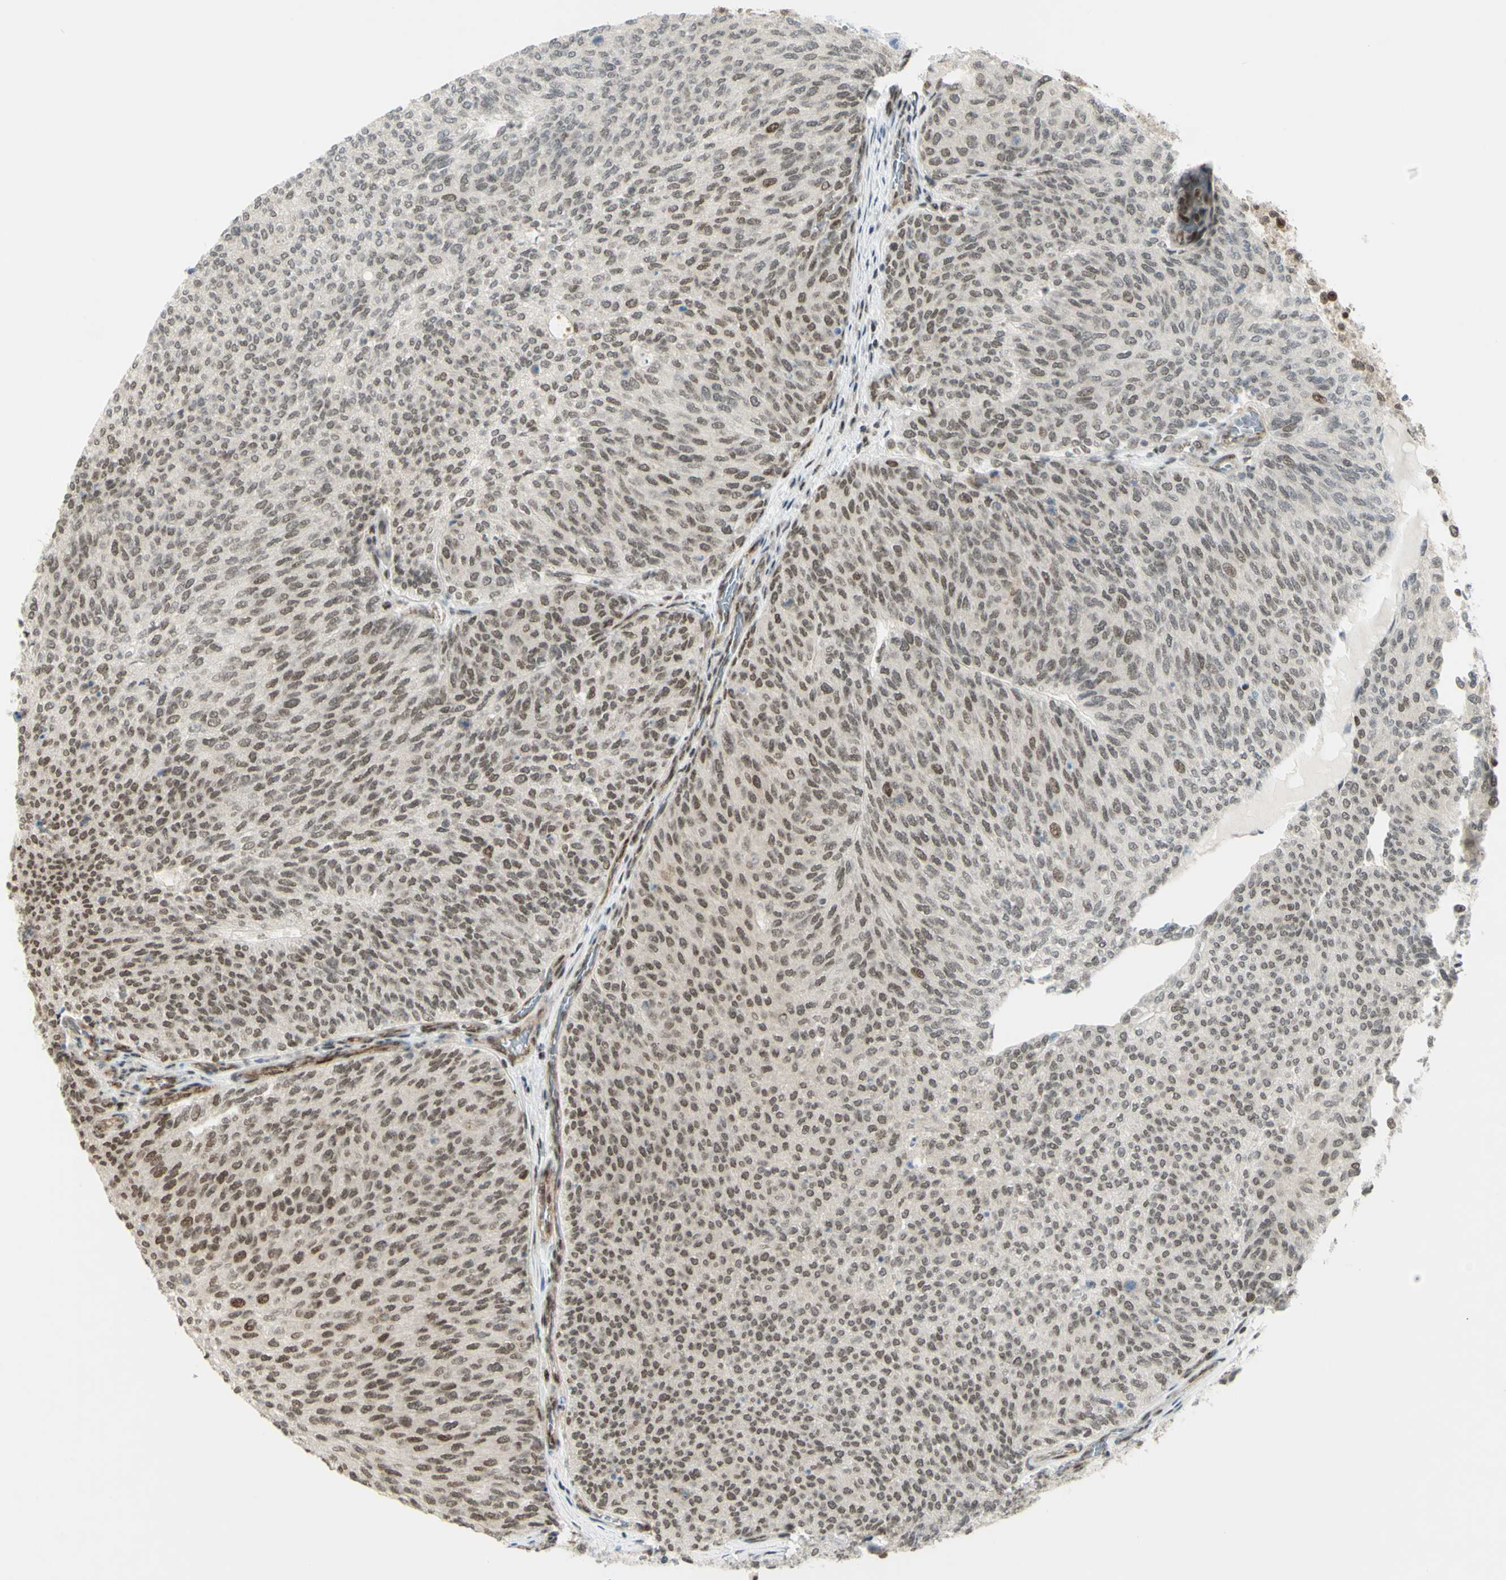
{"staining": {"intensity": "moderate", "quantity": ">75%", "location": "nuclear"}, "tissue": "urothelial cancer", "cell_type": "Tumor cells", "image_type": "cancer", "snomed": [{"axis": "morphology", "description": "Urothelial carcinoma, Low grade"}, {"axis": "topography", "description": "Urinary bladder"}], "caption": "IHC image of low-grade urothelial carcinoma stained for a protein (brown), which exhibits medium levels of moderate nuclear expression in about >75% of tumor cells.", "gene": "ZMYM6", "patient": {"sex": "female", "age": 79}}